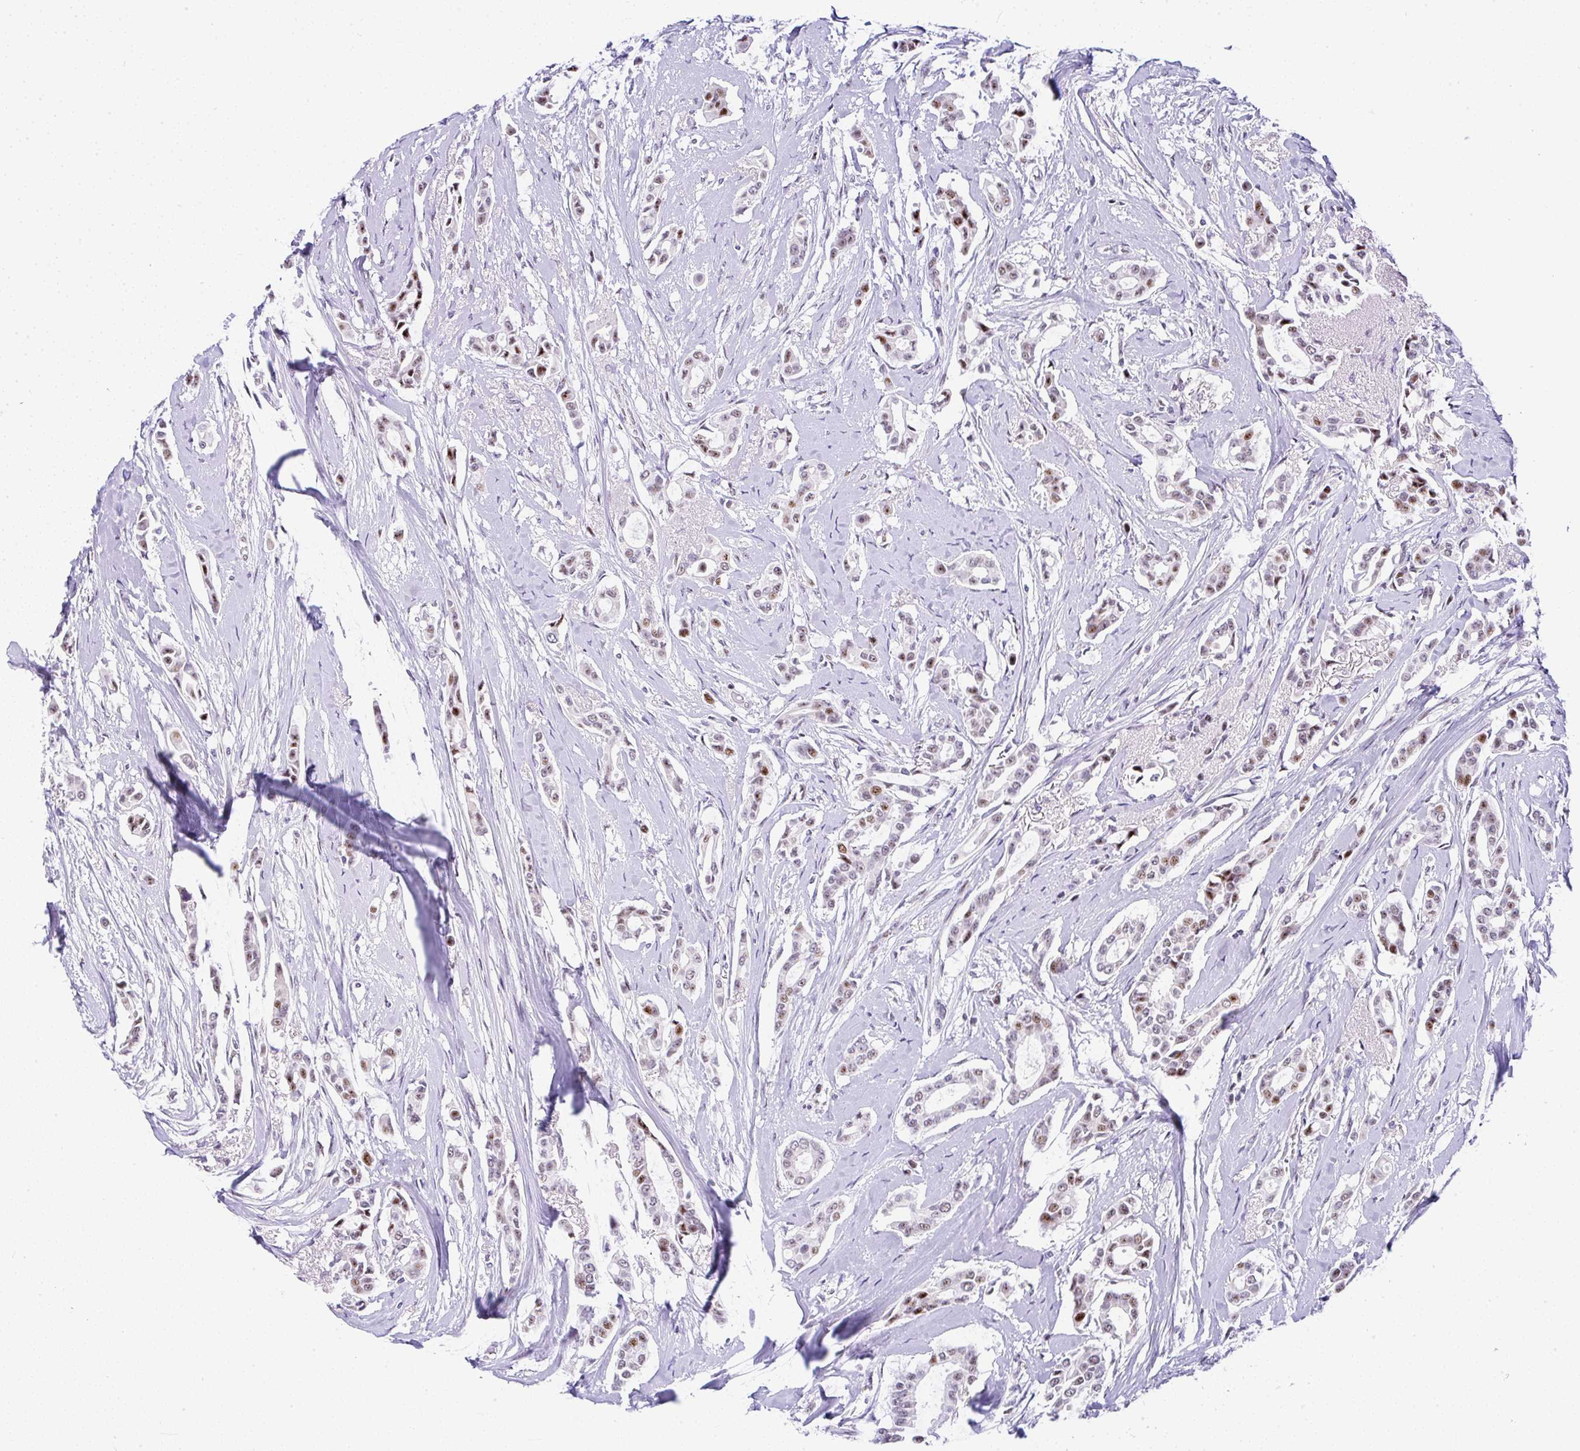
{"staining": {"intensity": "moderate", "quantity": "25%-75%", "location": "nuclear"}, "tissue": "breast cancer", "cell_type": "Tumor cells", "image_type": "cancer", "snomed": [{"axis": "morphology", "description": "Duct carcinoma"}, {"axis": "topography", "description": "Breast"}], "caption": "Tumor cells demonstrate medium levels of moderate nuclear staining in about 25%-75% of cells in breast cancer (intraductal carcinoma).", "gene": "NR1D2", "patient": {"sex": "female", "age": 64}}